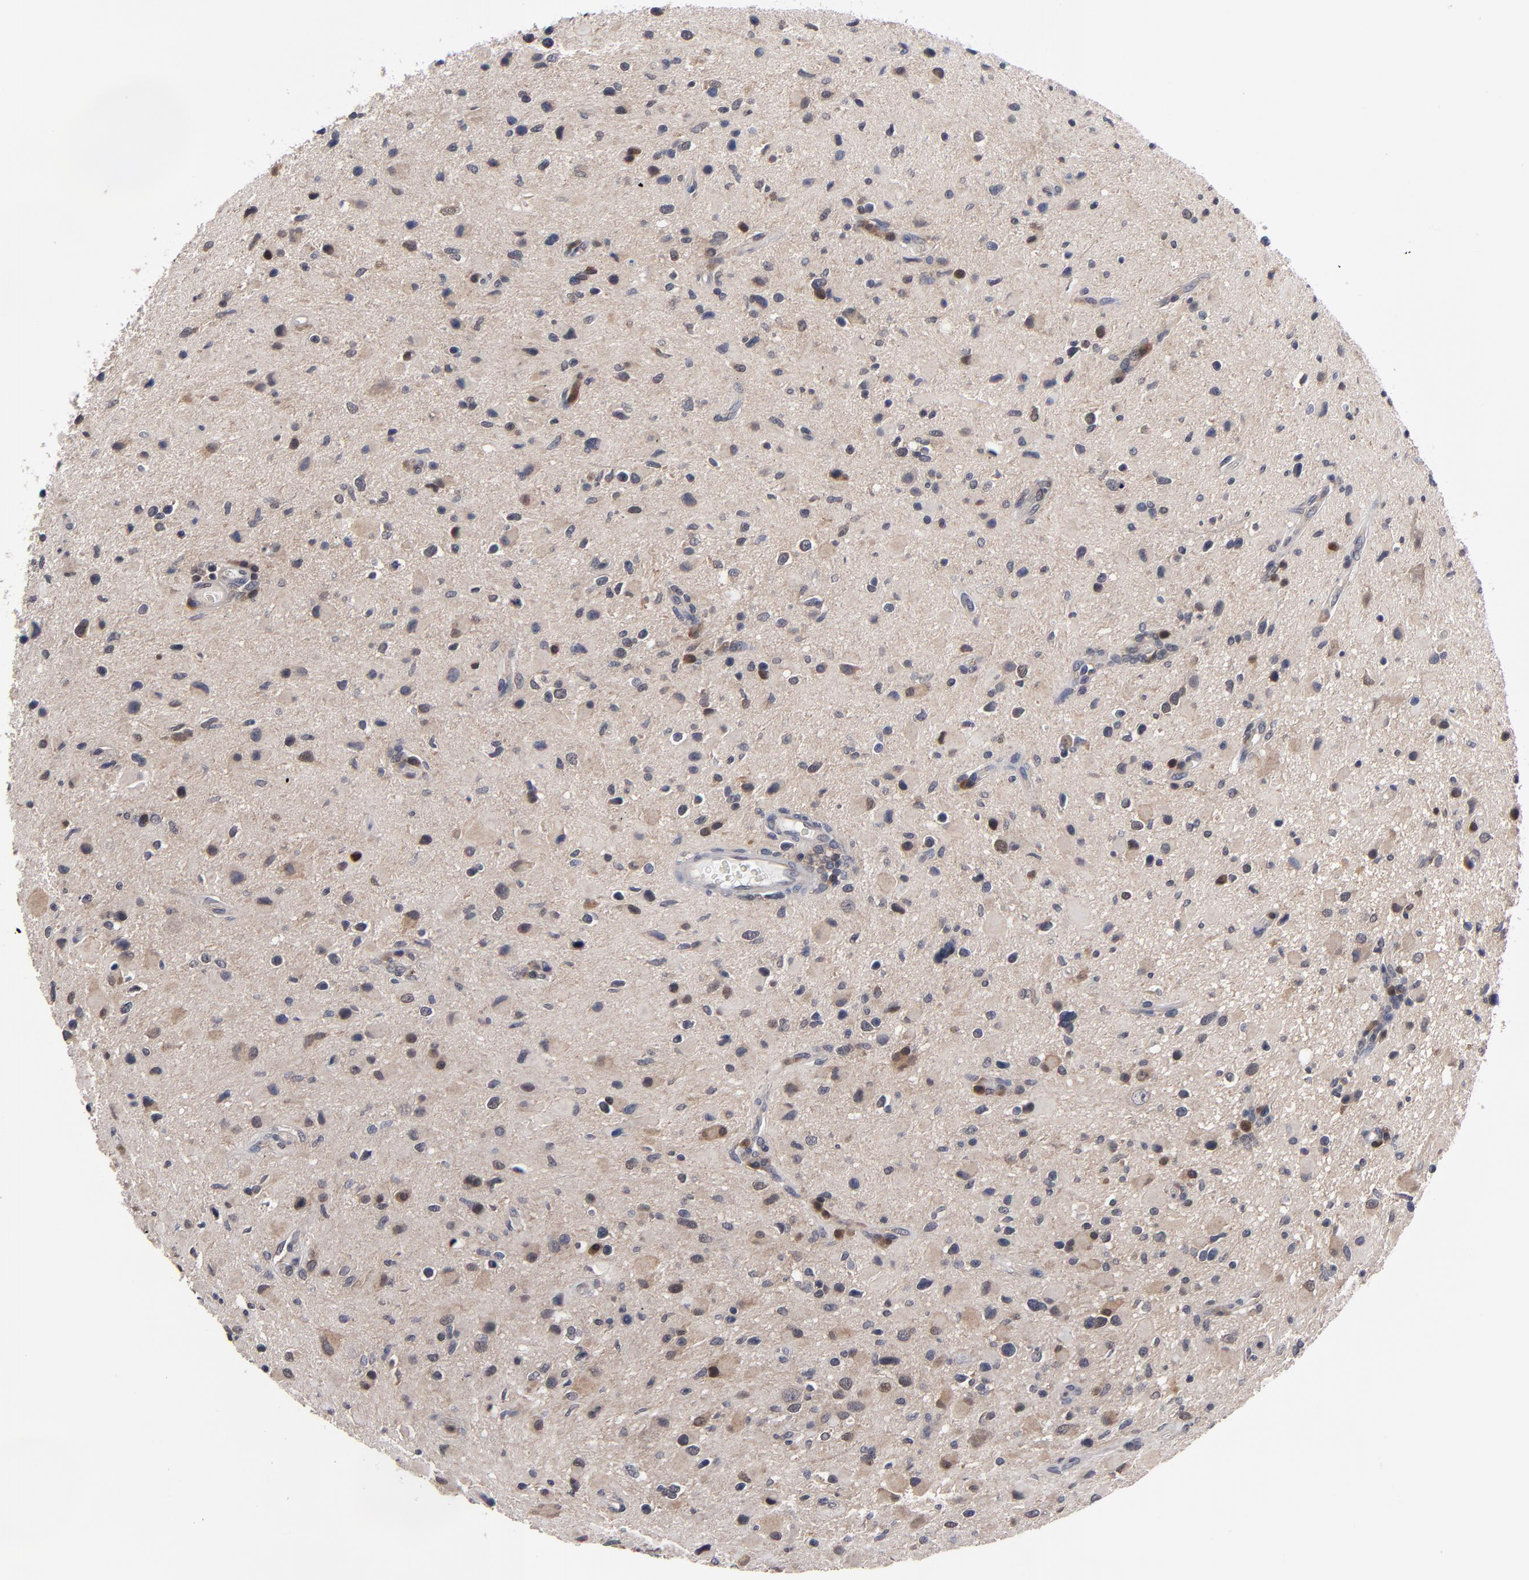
{"staining": {"intensity": "moderate", "quantity": "25%-75%", "location": "cytoplasmic/membranous"}, "tissue": "glioma", "cell_type": "Tumor cells", "image_type": "cancer", "snomed": [{"axis": "morphology", "description": "Glioma, malignant, Low grade"}, {"axis": "topography", "description": "Brain"}], "caption": "Tumor cells reveal medium levels of moderate cytoplasmic/membranous expression in about 25%-75% of cells in human malignant glioma (low-grade).", "gene": "ALG13", "patient": {"sex": "female", "age": 32}}